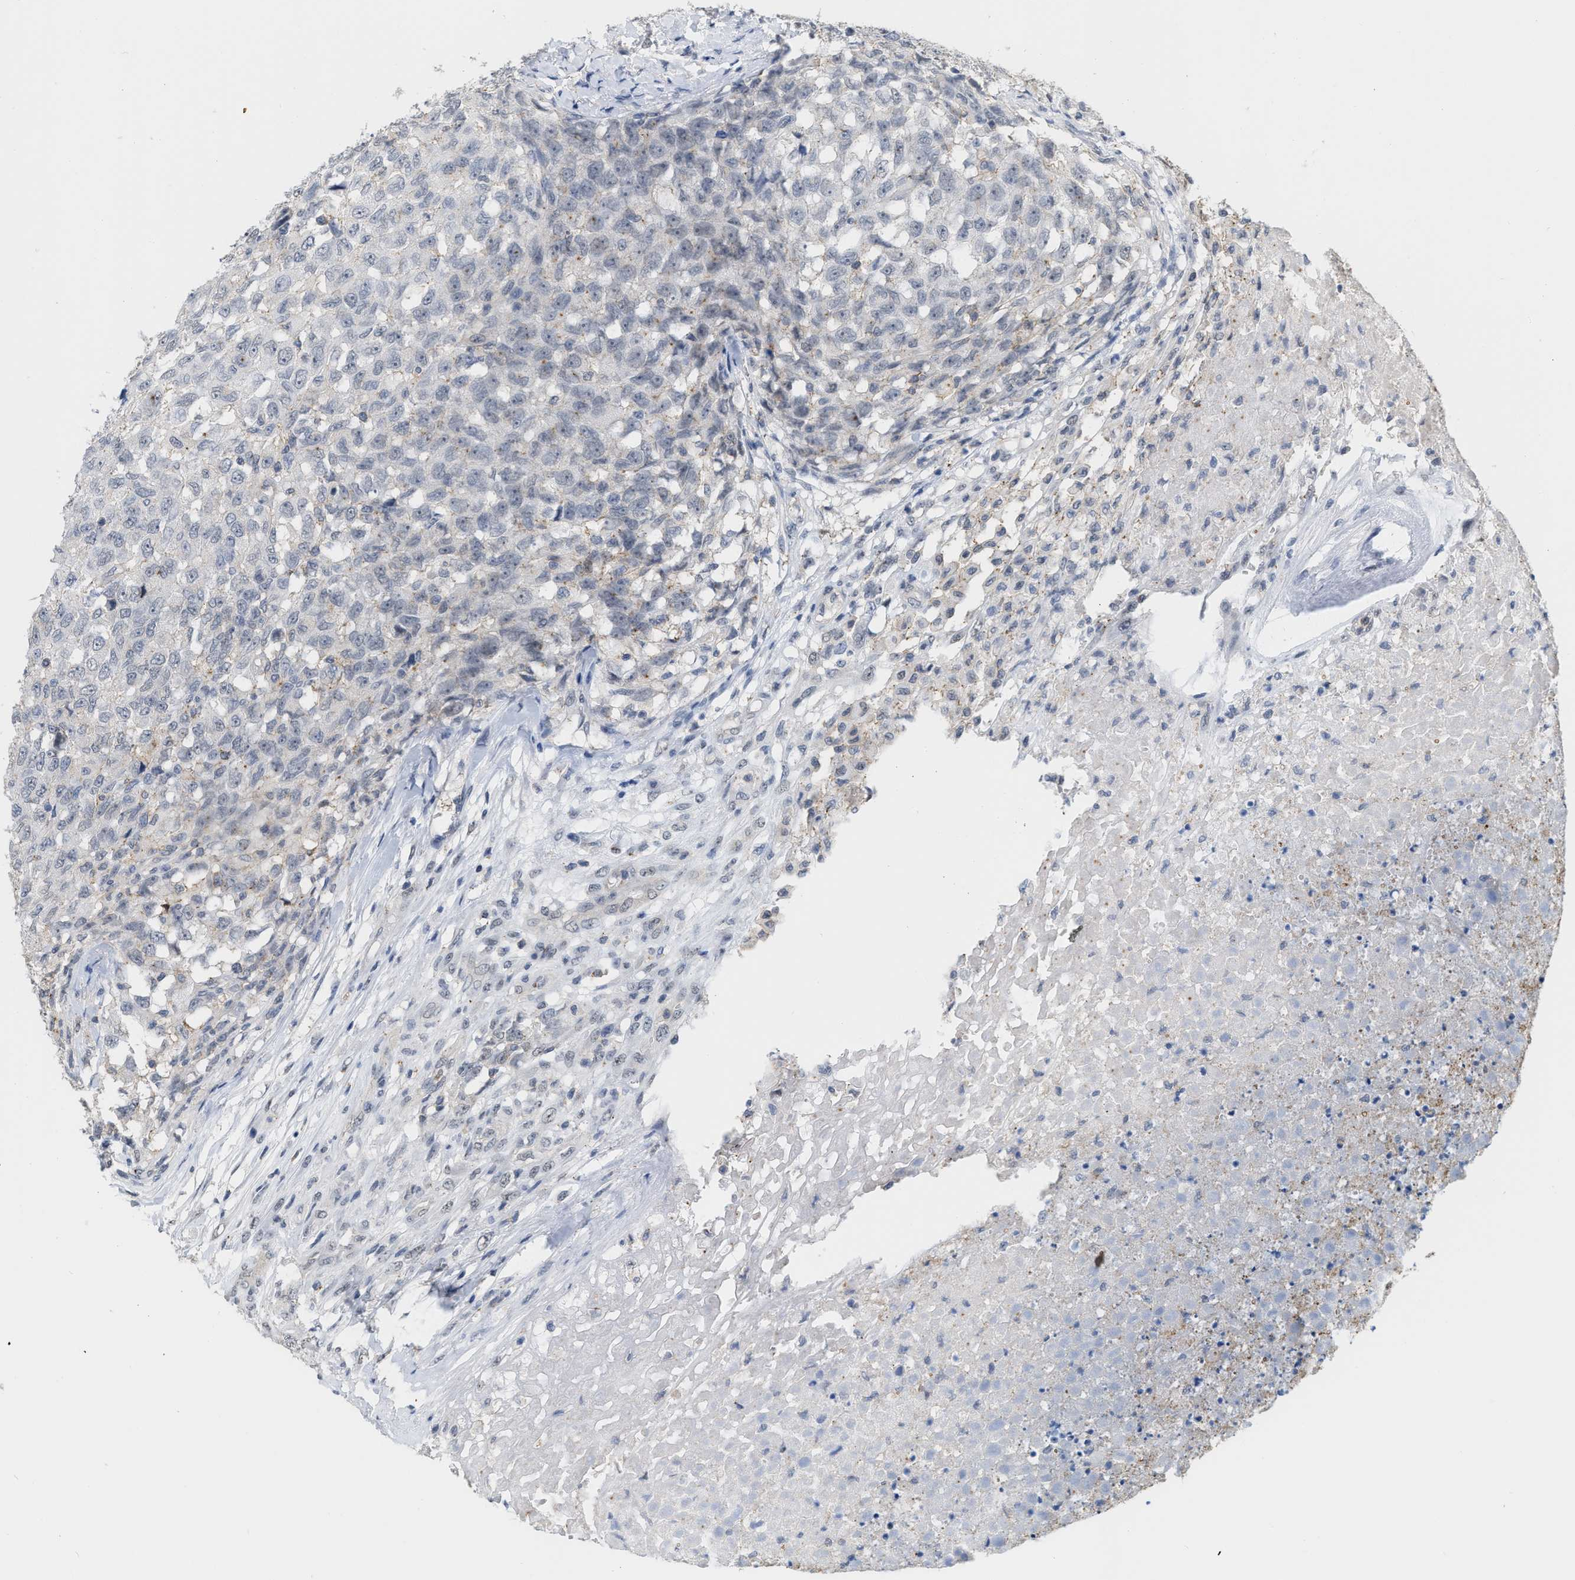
{"staining": {"intensity": "negative", "quantity": "none", "location": "none"}, "tissue": "testis cancer", "cell_type": "Tumor cells", "image_type": "cancer", "snomed": [{"axis": "morphology", "description": "Seminoma, NOS"}, {"axis": "topography", "description": "Testis"}], "caption": "Protein analysis of testis seminoma displays no significant expression in tumor cells.", "gene": "BAIAP2L1", "patient": {"sex": "male", "age": 59}}